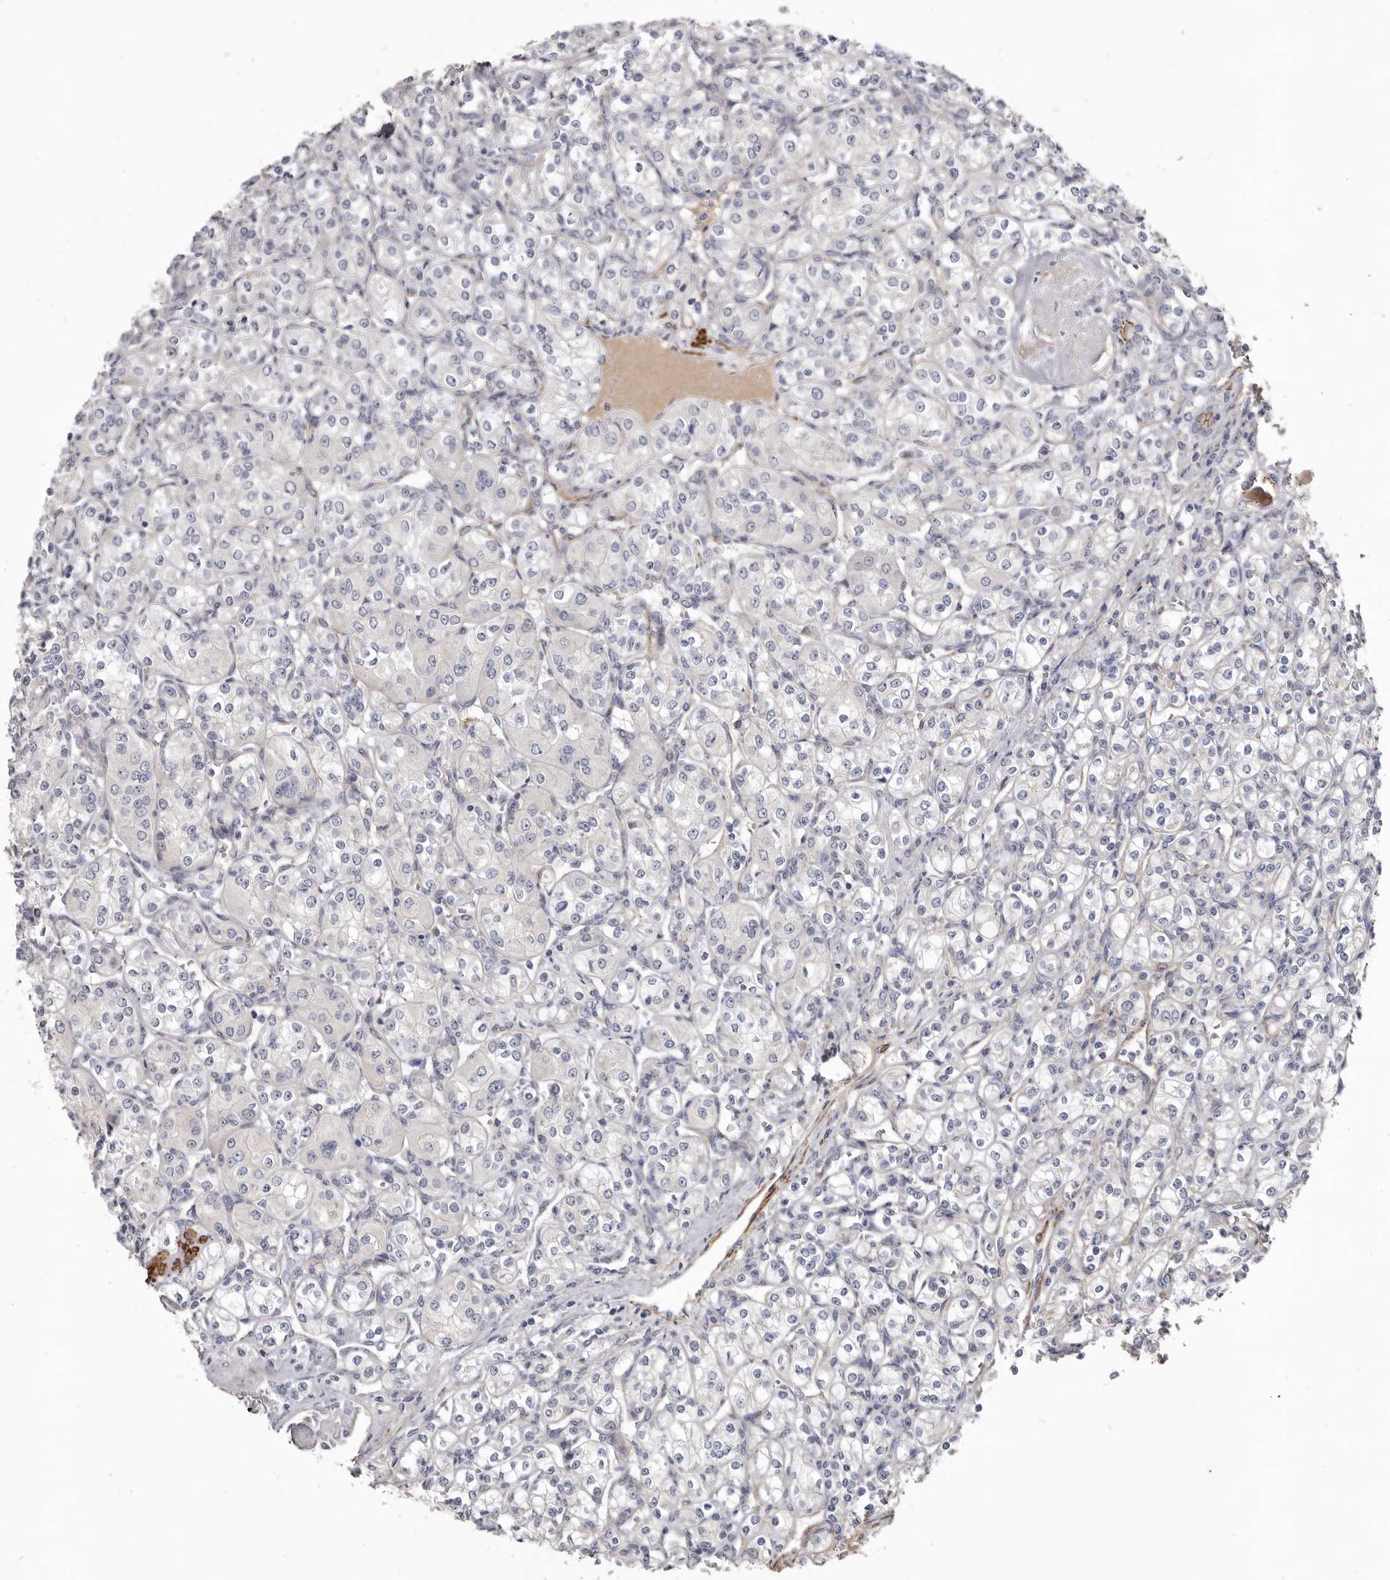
{"staining": {"intensity": "negative", "quantity": "none", "location": "none"}, "tissue": "renal cancer", "cell_type": "Tumor cells", "image_type": "cancer", "snomed": [{"axis": "morphology", "description": "Adenocarcinoma, NOS"}, {"axis": "topography", "description": "Kidney"}], "caption": "Human renal adenocarcinoma stained for a protein using immunohistochemistry (IHC) demonstrates no positivity in tumor cells.", "gene": "CGN", "patient": {"sex": "male", "age": 77}}